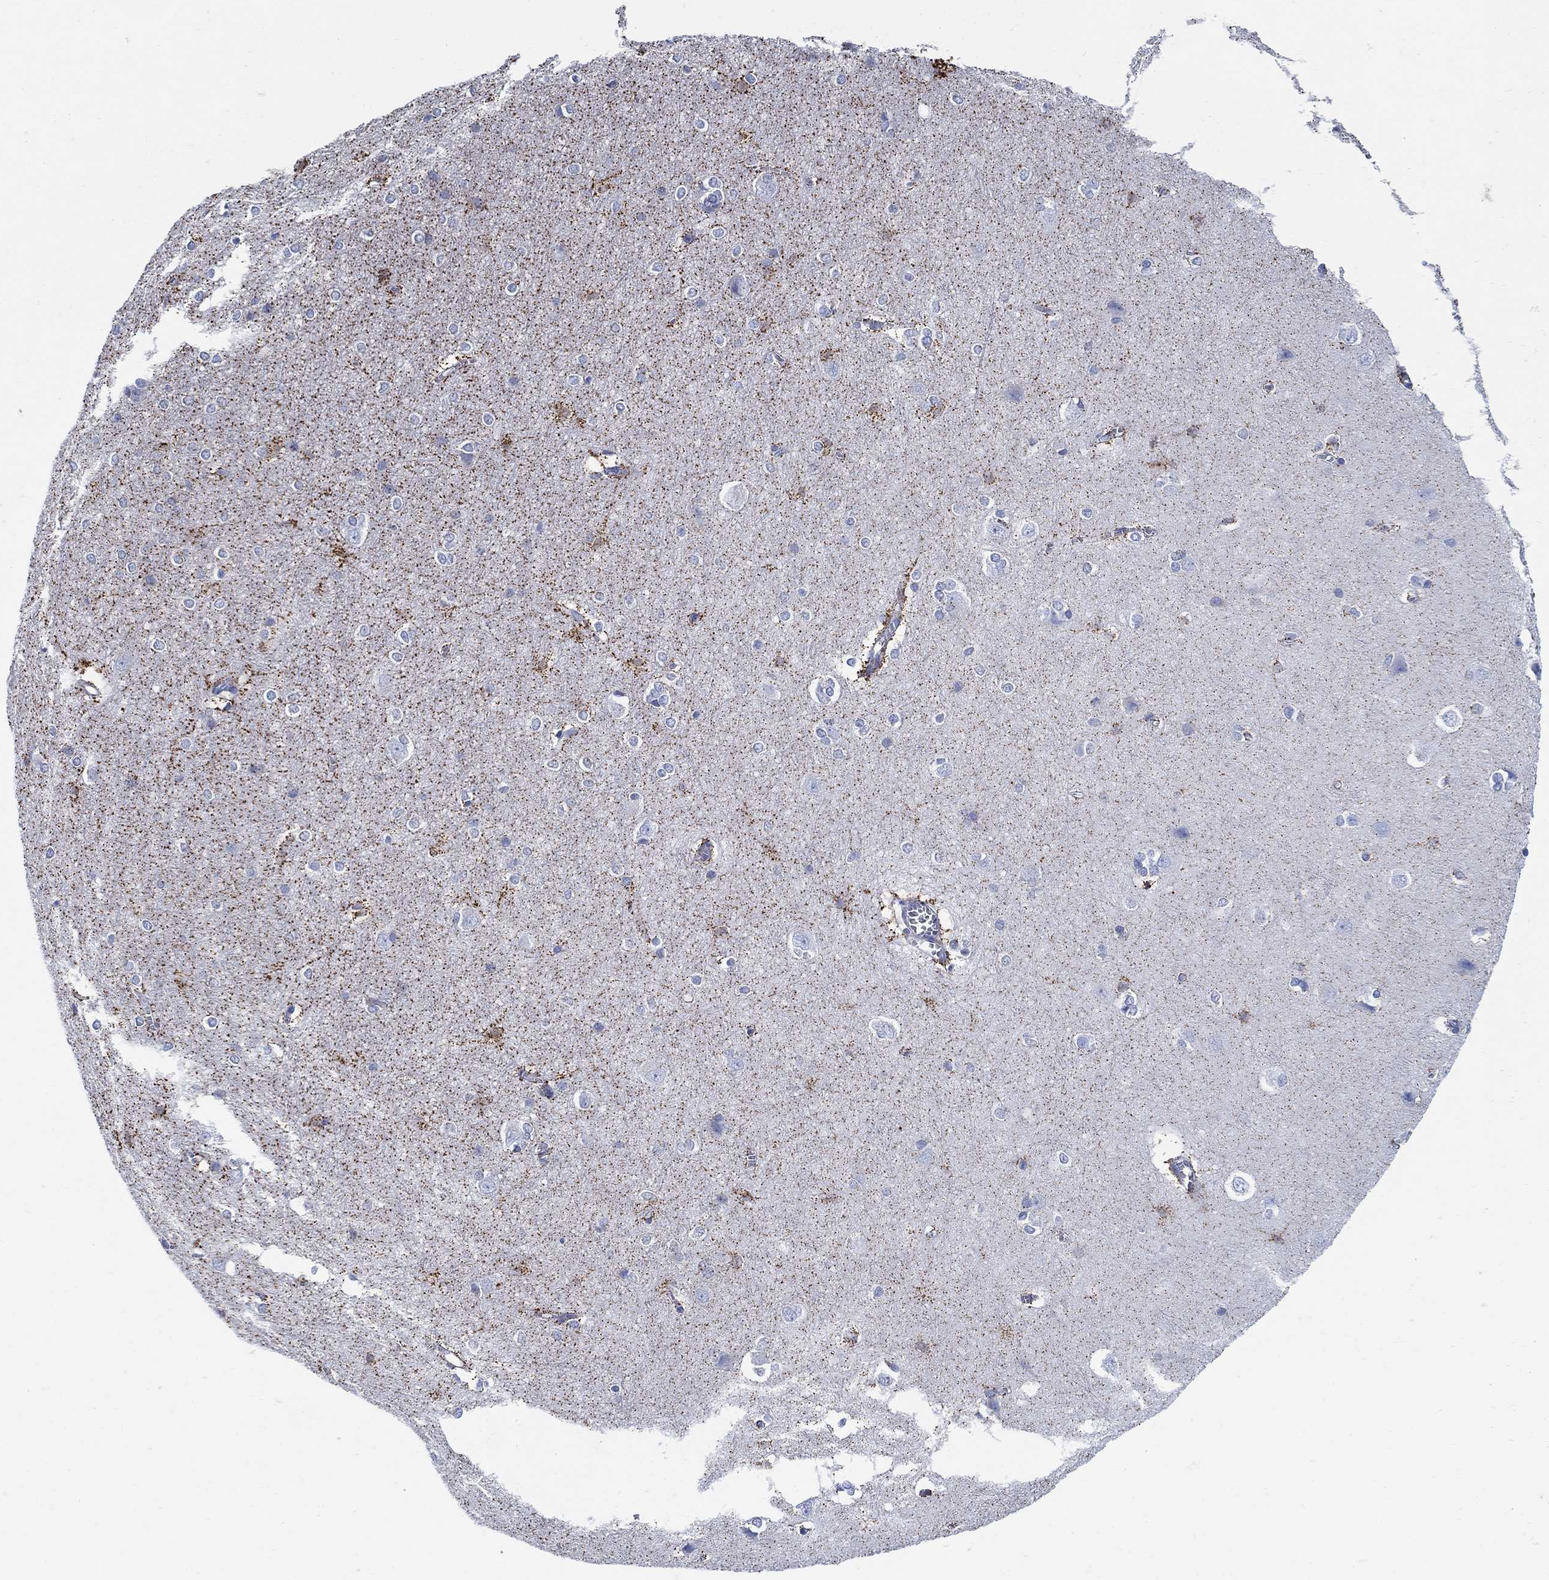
{"staining": {"intensity": "strong", "quantity": "25%-75%", "location": "cytoplasmic/membranous"}, "tissue": "cerebral cortex", "cell_type": "Endothelial cells", "image_type": "normal", "snomed": [{"axis": "morphology", "description": "Normal tissue, NOS"}, {"axis": "topography", "description": "Cerebral cortex"}], "caption": "Approximately 25%-75% of endothelial cells in benign human cerebral cortex demonstrate strong cytoplasmic/membranous protein positivity as visualized by brown immunohistochemical staining.", "gene": "ZDHHC14", "patient": {"sex": "male", "age": 37}}